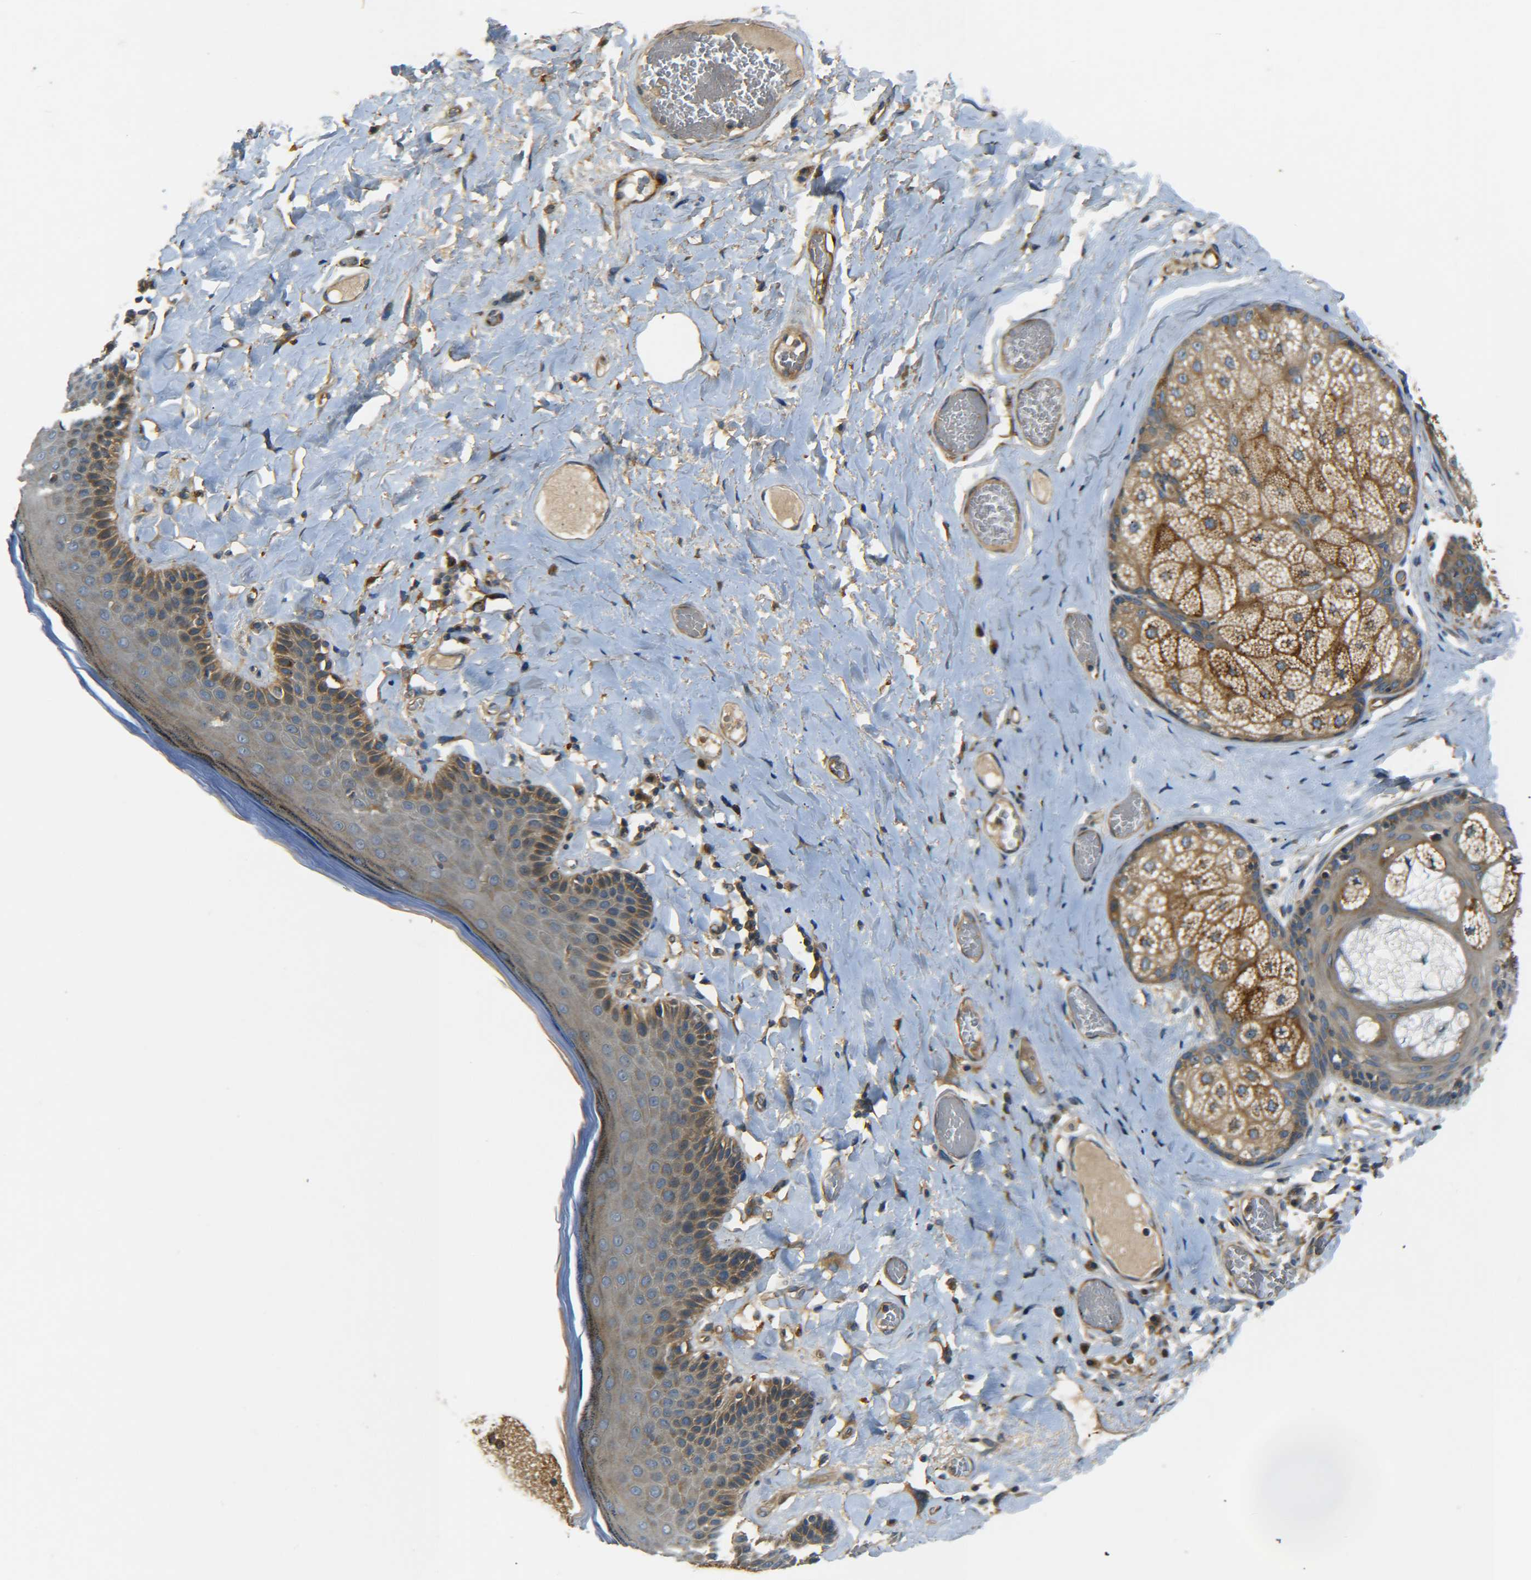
{"staining": {"intensity": "moderate", "quantity": "25%-75%", "location": "cytoplasmic/membranous"}, "tissue": "skin", "cell_type": "Epidermal cells", "image_type": "normal", "snomed": [{"axis": "morphology", "description": "Normal tissue, NOS"}, {"axis": "topography", "description": "Anal"}], "caption": "A brown stain shows moderate cytoplasmic/membranous expression of a protein in epidermal cells of benign human skin.", "gene": "LRCH3", "patient": {"sex": "male", "age": 69}}